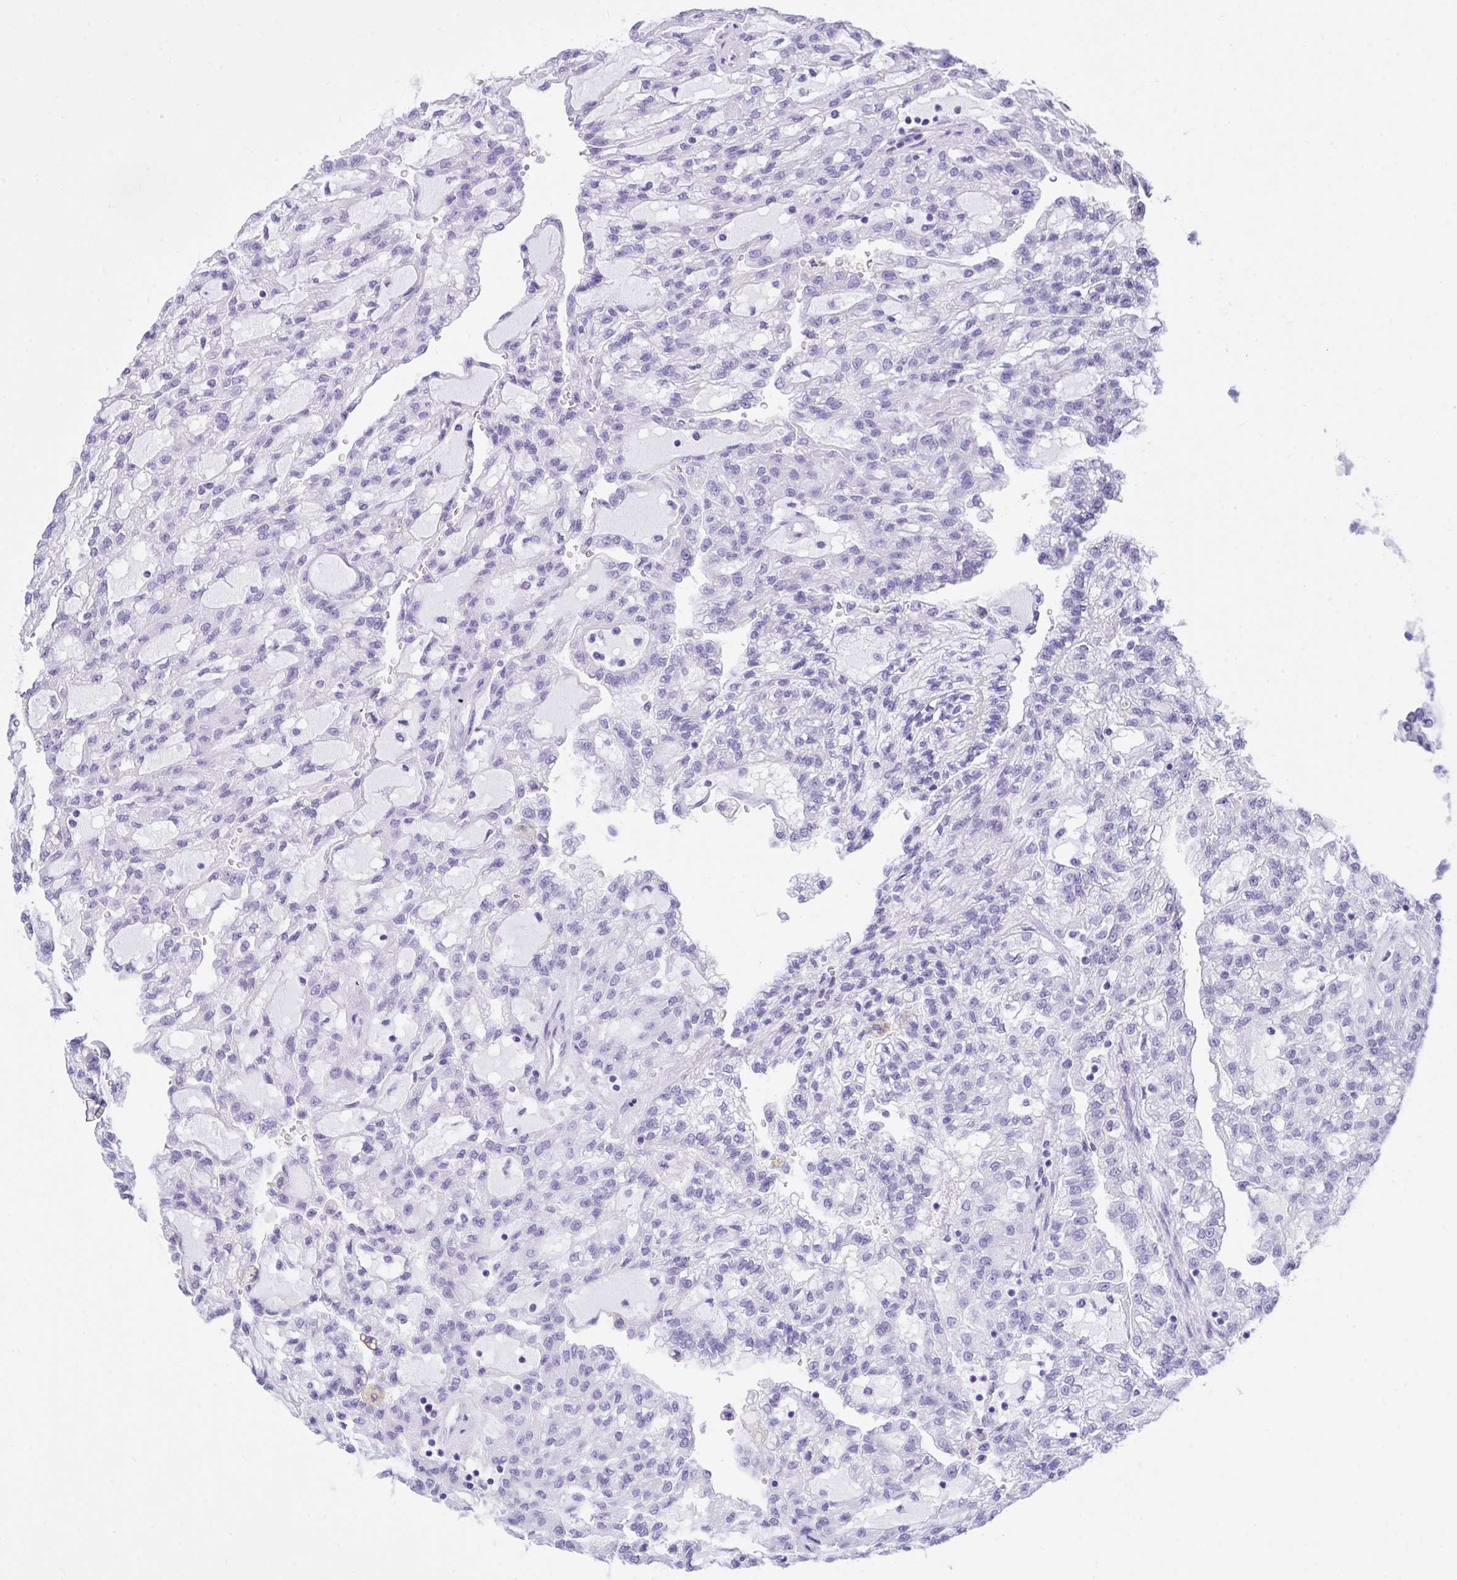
{"staining": {"intensity": "negative", "quantity": "none", "location": "none"}, "tissue": "renal cancer", "cell_type": "Tumor cells", "image_type": "cancer", "snomed": [{"axis": "morphology", "description": "Adenocarcinoma, NOS"}, {"axis": "topography", "description": "Kidney"}], "caption": "A high-resolution image shows immunohistochemistry staining of adenocarcinoma (renal), which displays no significant expression in tumor cells.", "gene": "TLN2", "patient": {"sex": "male", "age": 63}}